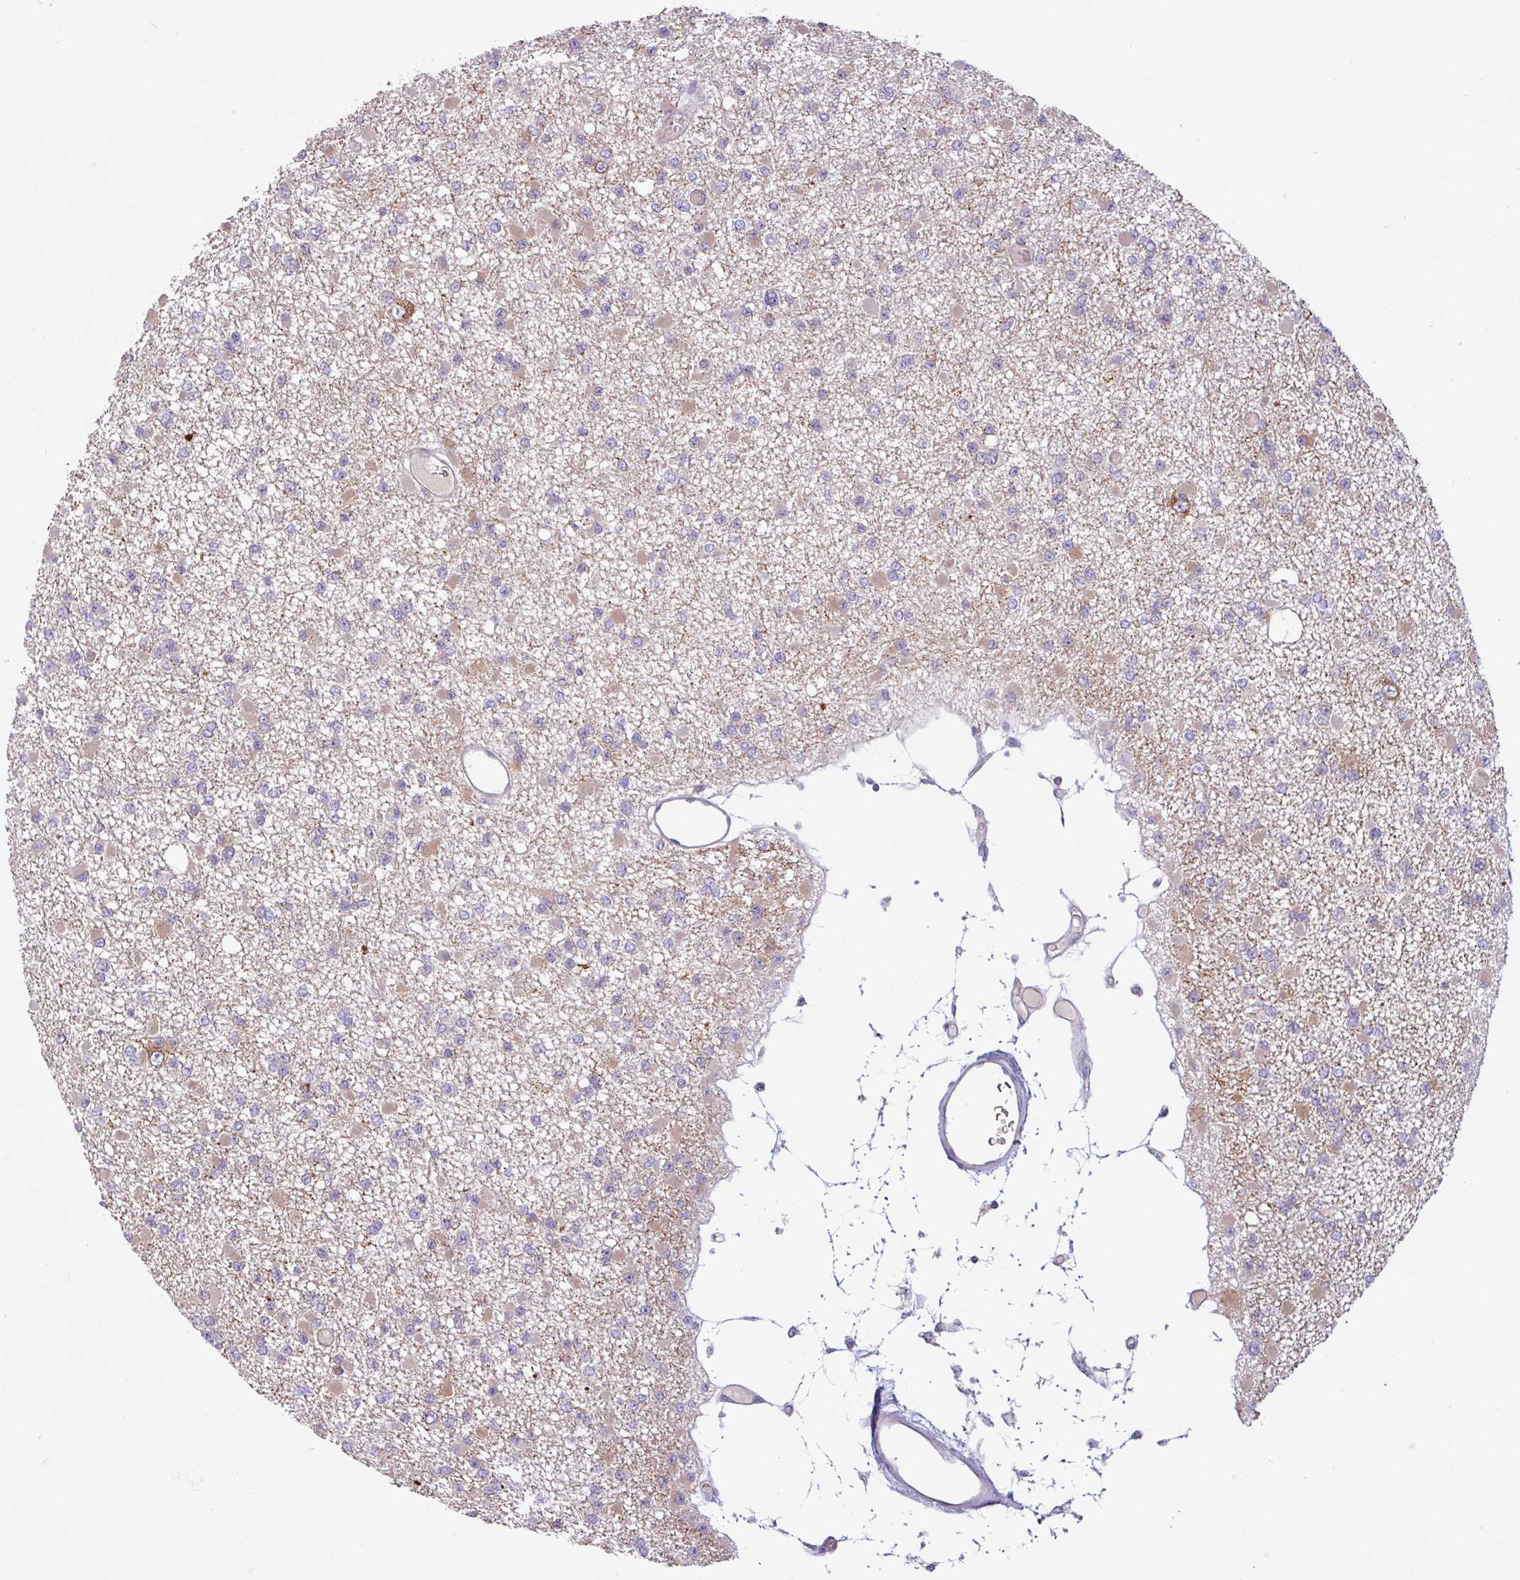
{"staining": {"intensity": "weak", "quantity": "<25%", "location": "cytoplasmic/membranous"}, "tissue": "glioma", "cell_type": "Tumor cells", "image_type": "cancer", "snomed": [{"axis": "morphology", "description": "Glioma, malignant, Low grade"}, {"axis": "topography", "description": "Brain"}], "caption": "DAB (3,3'-diaminobenzidine) immunohistochemical staining of low-grade glioma (malignant) shows no significant positivity in tumor cells.", "gene": "CAMK1", "patient": {"sex": "female", "age": 22}}